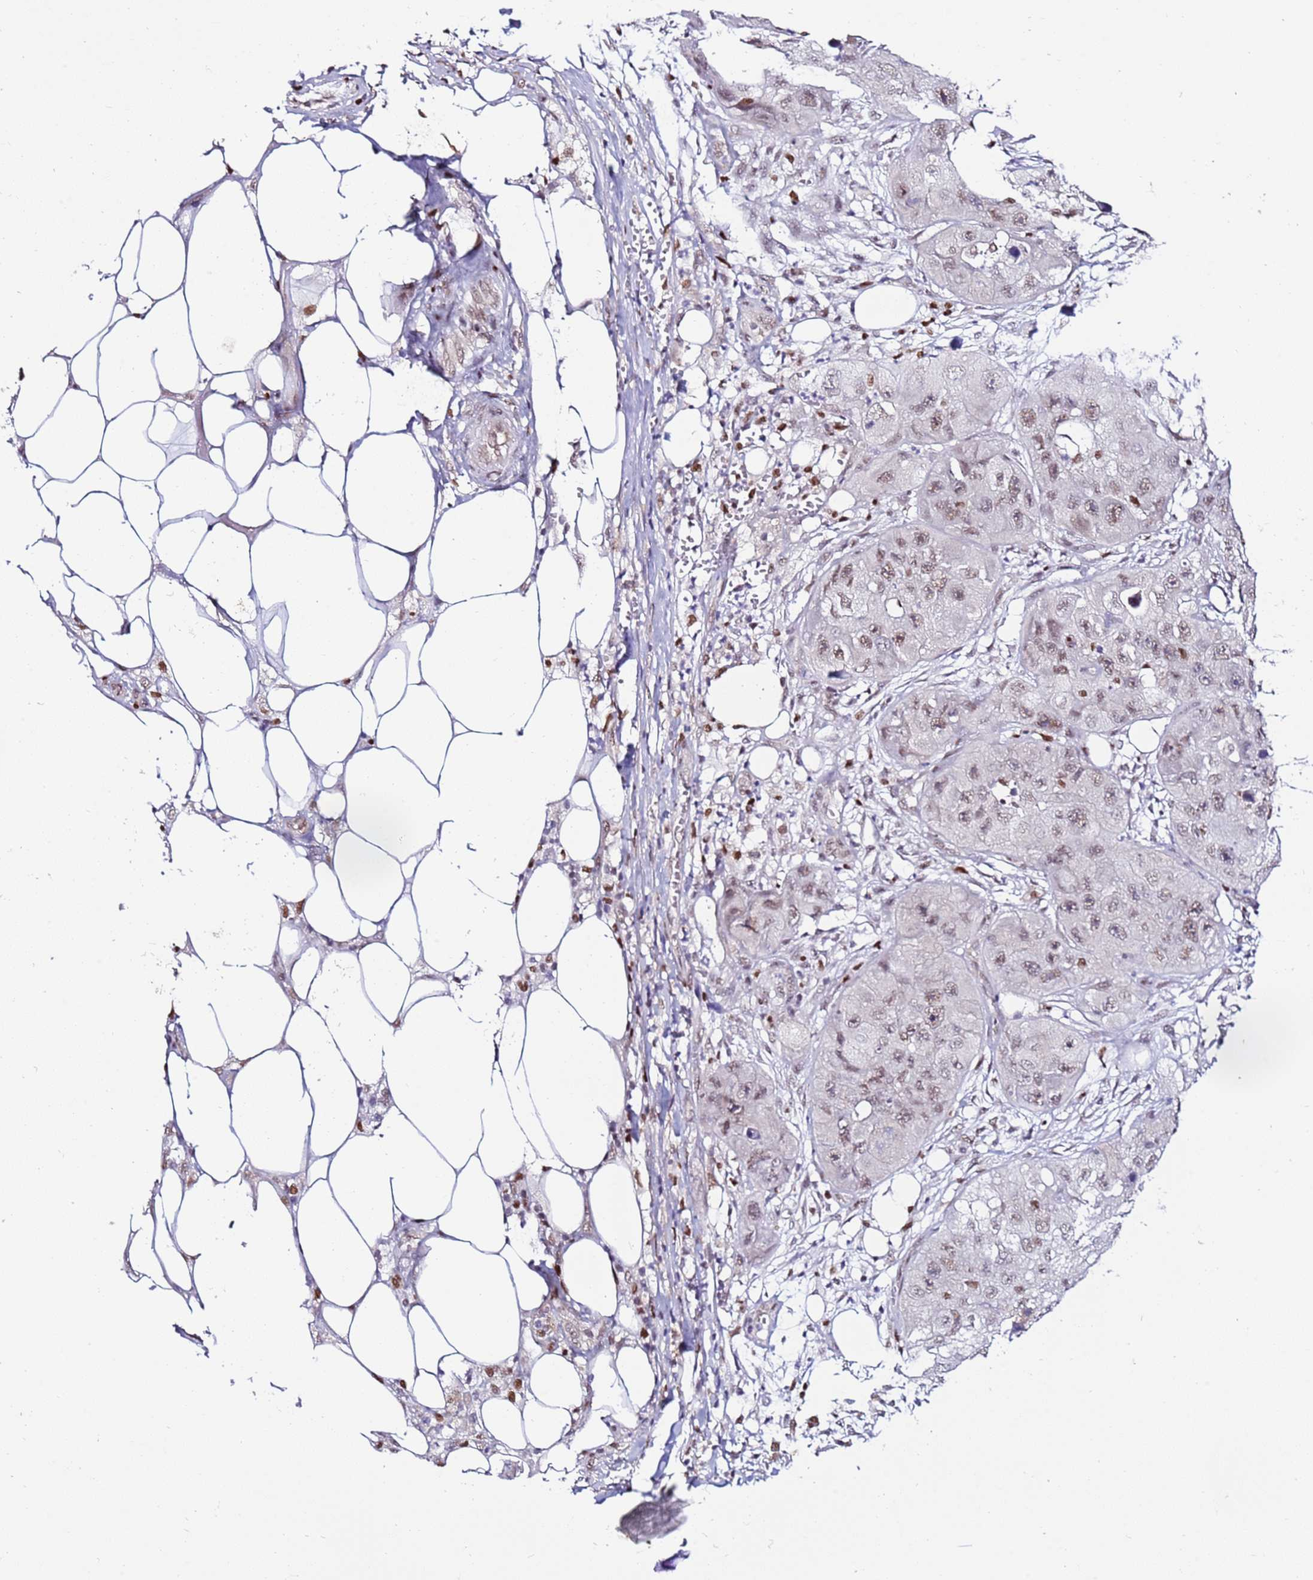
{"staining": {"intensity": "weak", "quantity": ">75%", "location": "nuclear"}, "tissue": "skin cancer", "cell_type": "Tumor cells", "image_type": "cancer", "snomed": [{"axis": "morphology", "description": "Squamous cell carcinoma, NOS"}, {"axis": "topography", "description": "Skin"}, {"axis": "topography", "description": "Subcutis"}], "caption": "There is low levels of weak nuclear expression in tumor cells of skin squamous cell carcinoma, as demonstrated by immunohistochemical staining (brown color).", "gene": "PRPF6", "patient": {"sex": "male", "age": 73}}